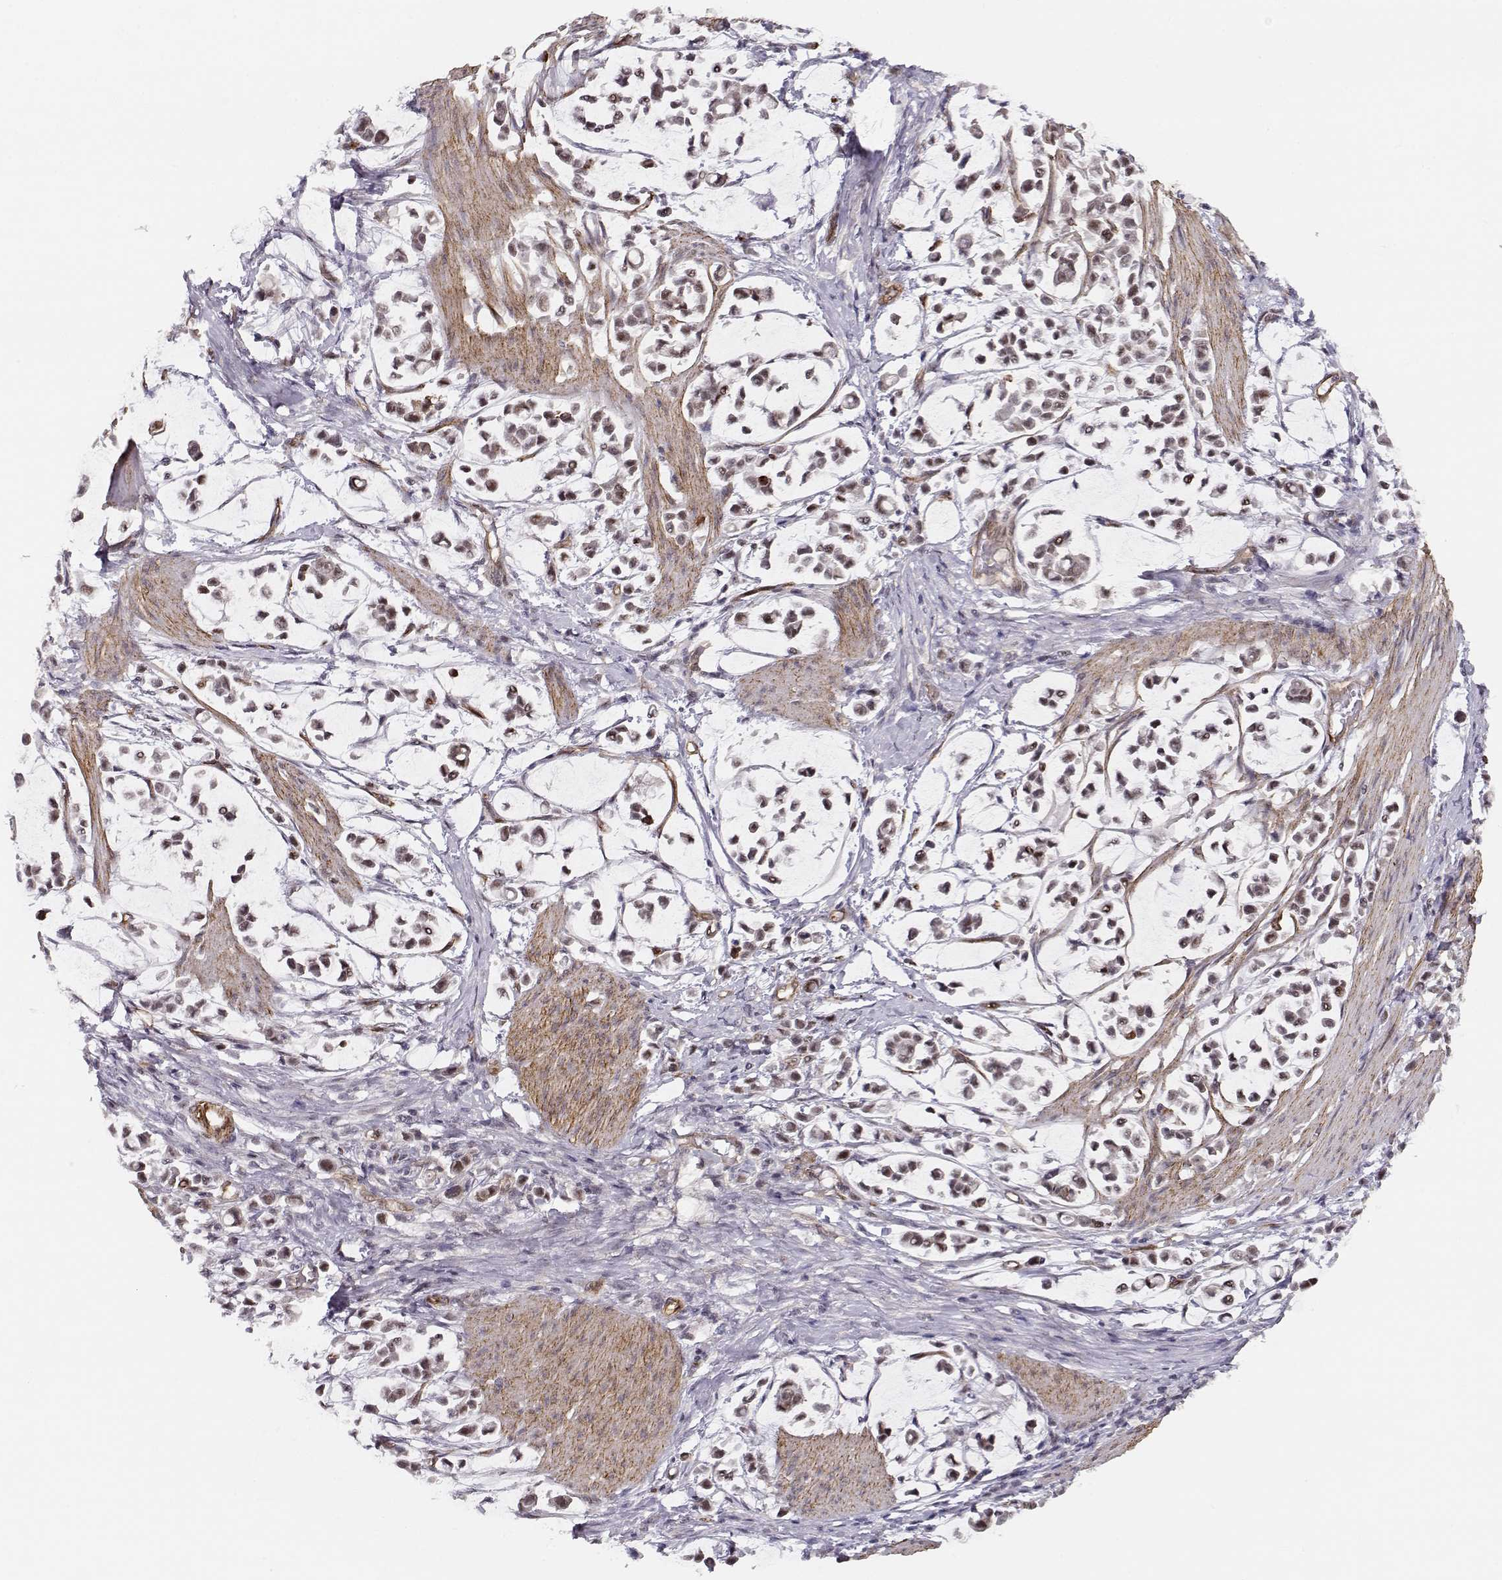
{"staining": {"intensity": "strong", "quantity": "25%-75%", "location": "nuclear"}, "tissue": "stomach cancer", "cell_type": "Tumor cells", "image_type": "cancer", "snomed": [{"axis": "morphology", "description": "Adenocarcinoma, NOS"}, {"axis": "topography", "description": "Stomach"}], "caption": "A high amount of strong nuclear expression is seen in approximately 25%-75% of tumor cells in adenocarcinoma (stomach) tissue. The protein of interest is stained brown, and the nuclei are stained in blue (DAB (3,3'-diaminobenzidine) IHC with brightfield microscopy, high magnification).", "gene": "CIR1", "patient": {"sex": "male", "age": 82}}